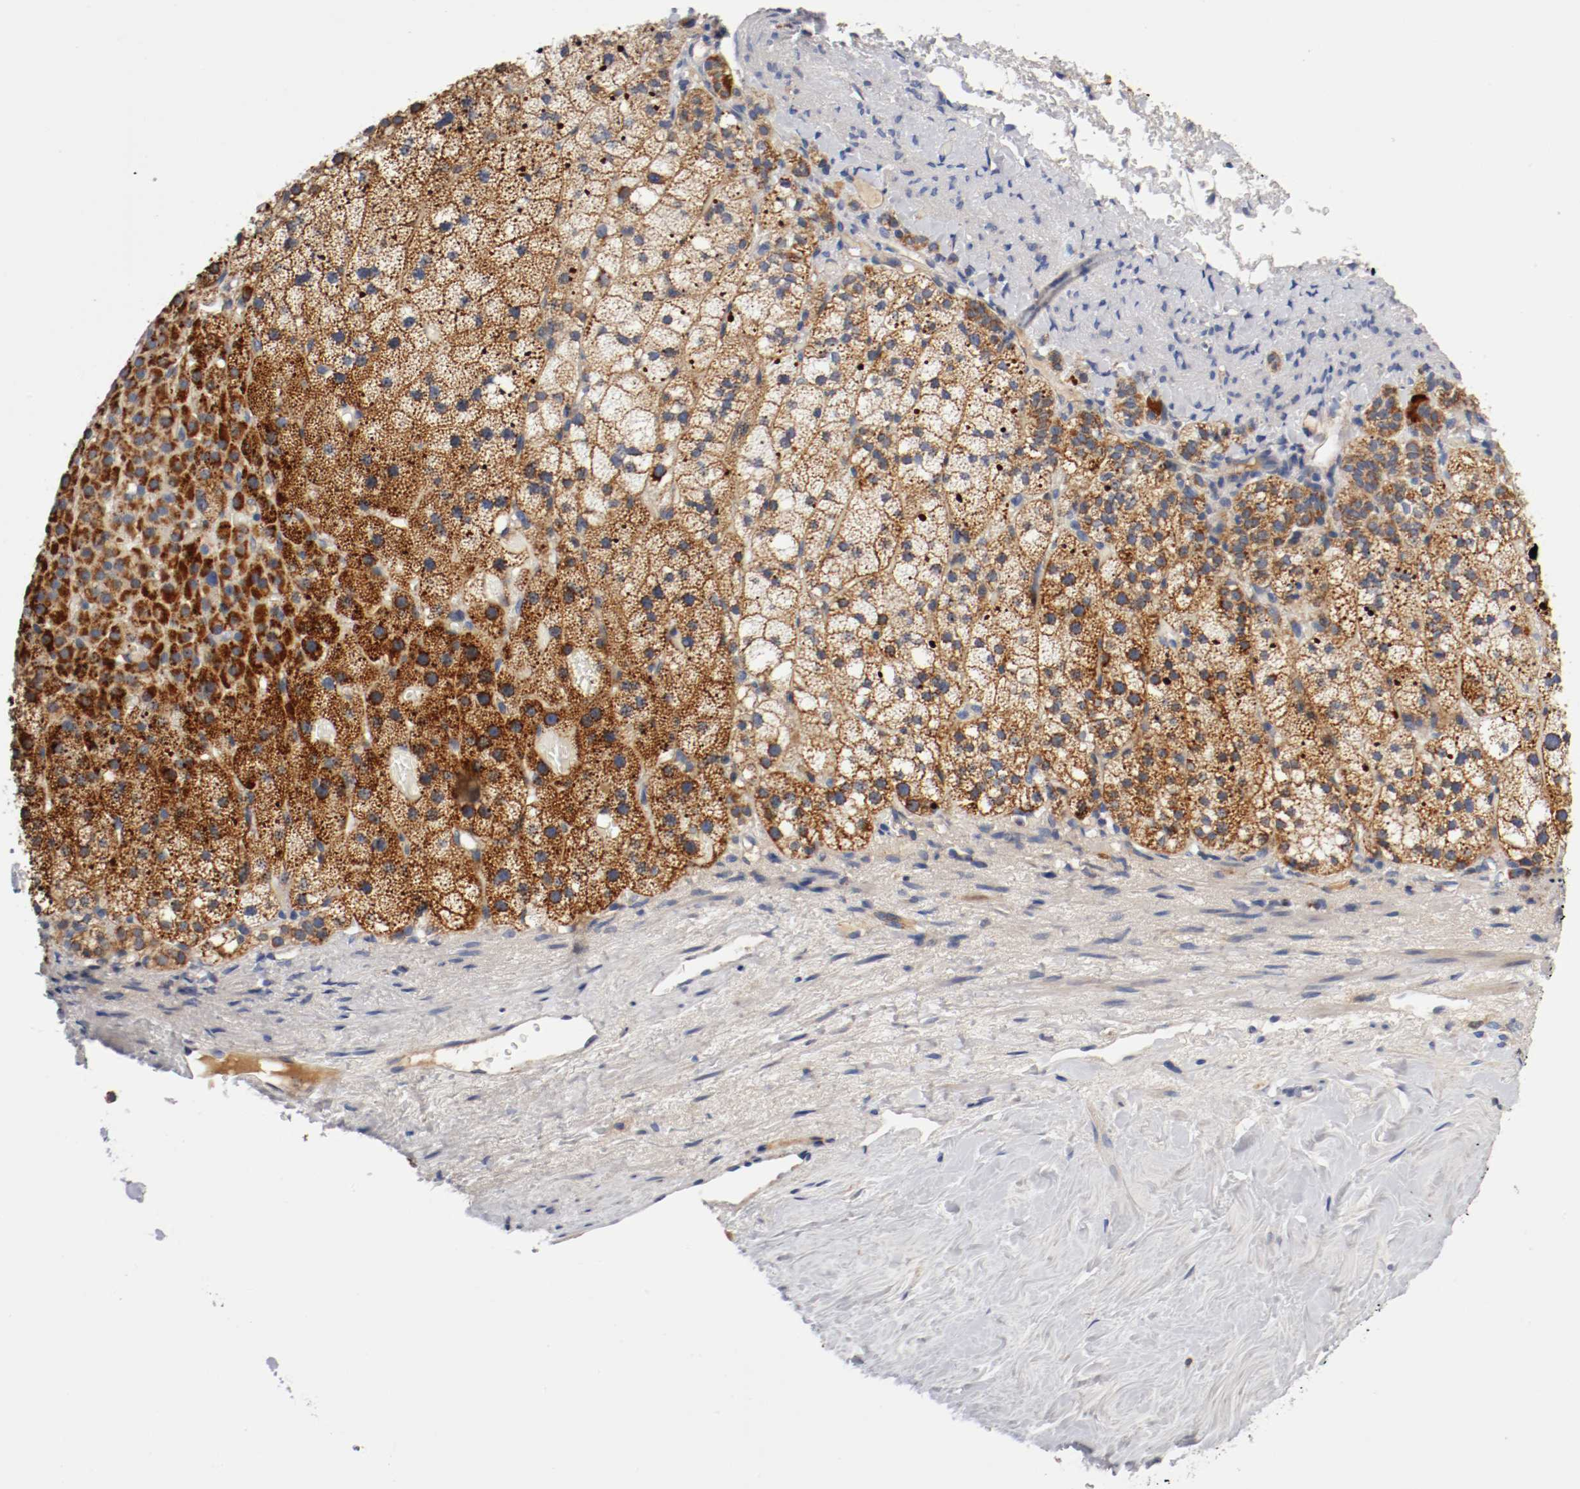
{"staining": {"intensity": "strong", "quantity": ">75%", "location": "cytoplasmic/membranous"}, "tissue": "adrenal gland", "cell_type": "Glandular cells", "image_type": "normal", "snomed": [{"axis": "morphology", "description": "Normal tissue, NOS"}, {"axis": "topography", "description": "Adrenal gland"}], "caption": "A high amount of strong cytoplasmic/membranous staining is seen in about >75% of glandular cells in benign adrenal gland. Nuclei are stained in blue.", "gene": "PCSK6", "patient": {"sex": "male", "age": 35}}